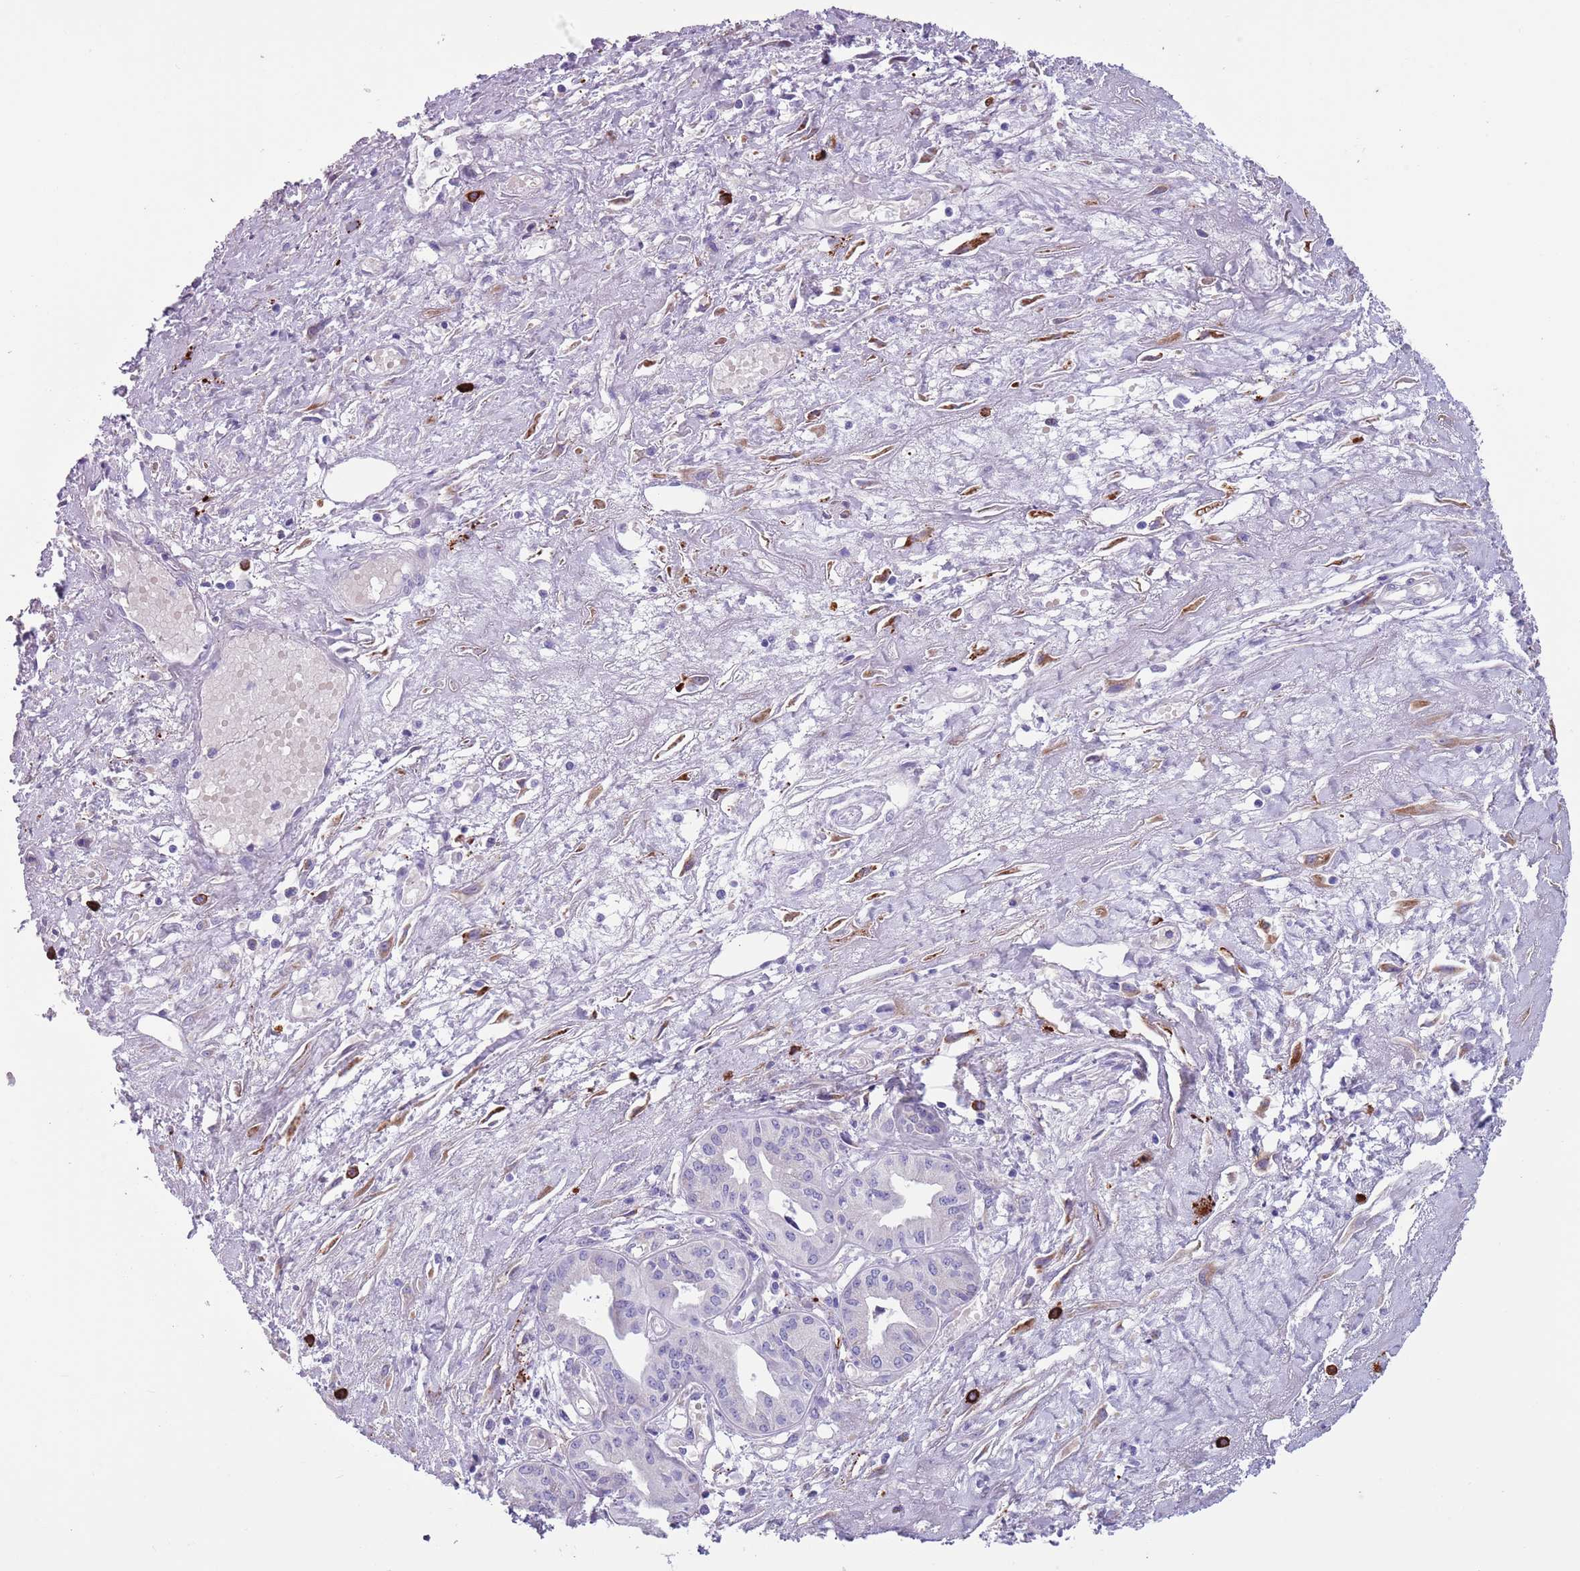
{"staining": {"intensity": "negative", "quantity": "none", "location": "none"}, "tissue": "pancreatic cancer", "cell_type": "Tumor cells", "image_type": "cancer", "snomed": [{"axis": "morphology", "description": "Adenocarcinoma, NOS"}, {"axis": "topography", "description": "Pancreas"}], "caption": "Human adenocarcinoma (pancreatic) stained for a protein using immunohistochemistry (IHC) reveals no staining in tumor cells.", "gene": "LY6G5B", "patient": {"sex": "female", "age": 50}}